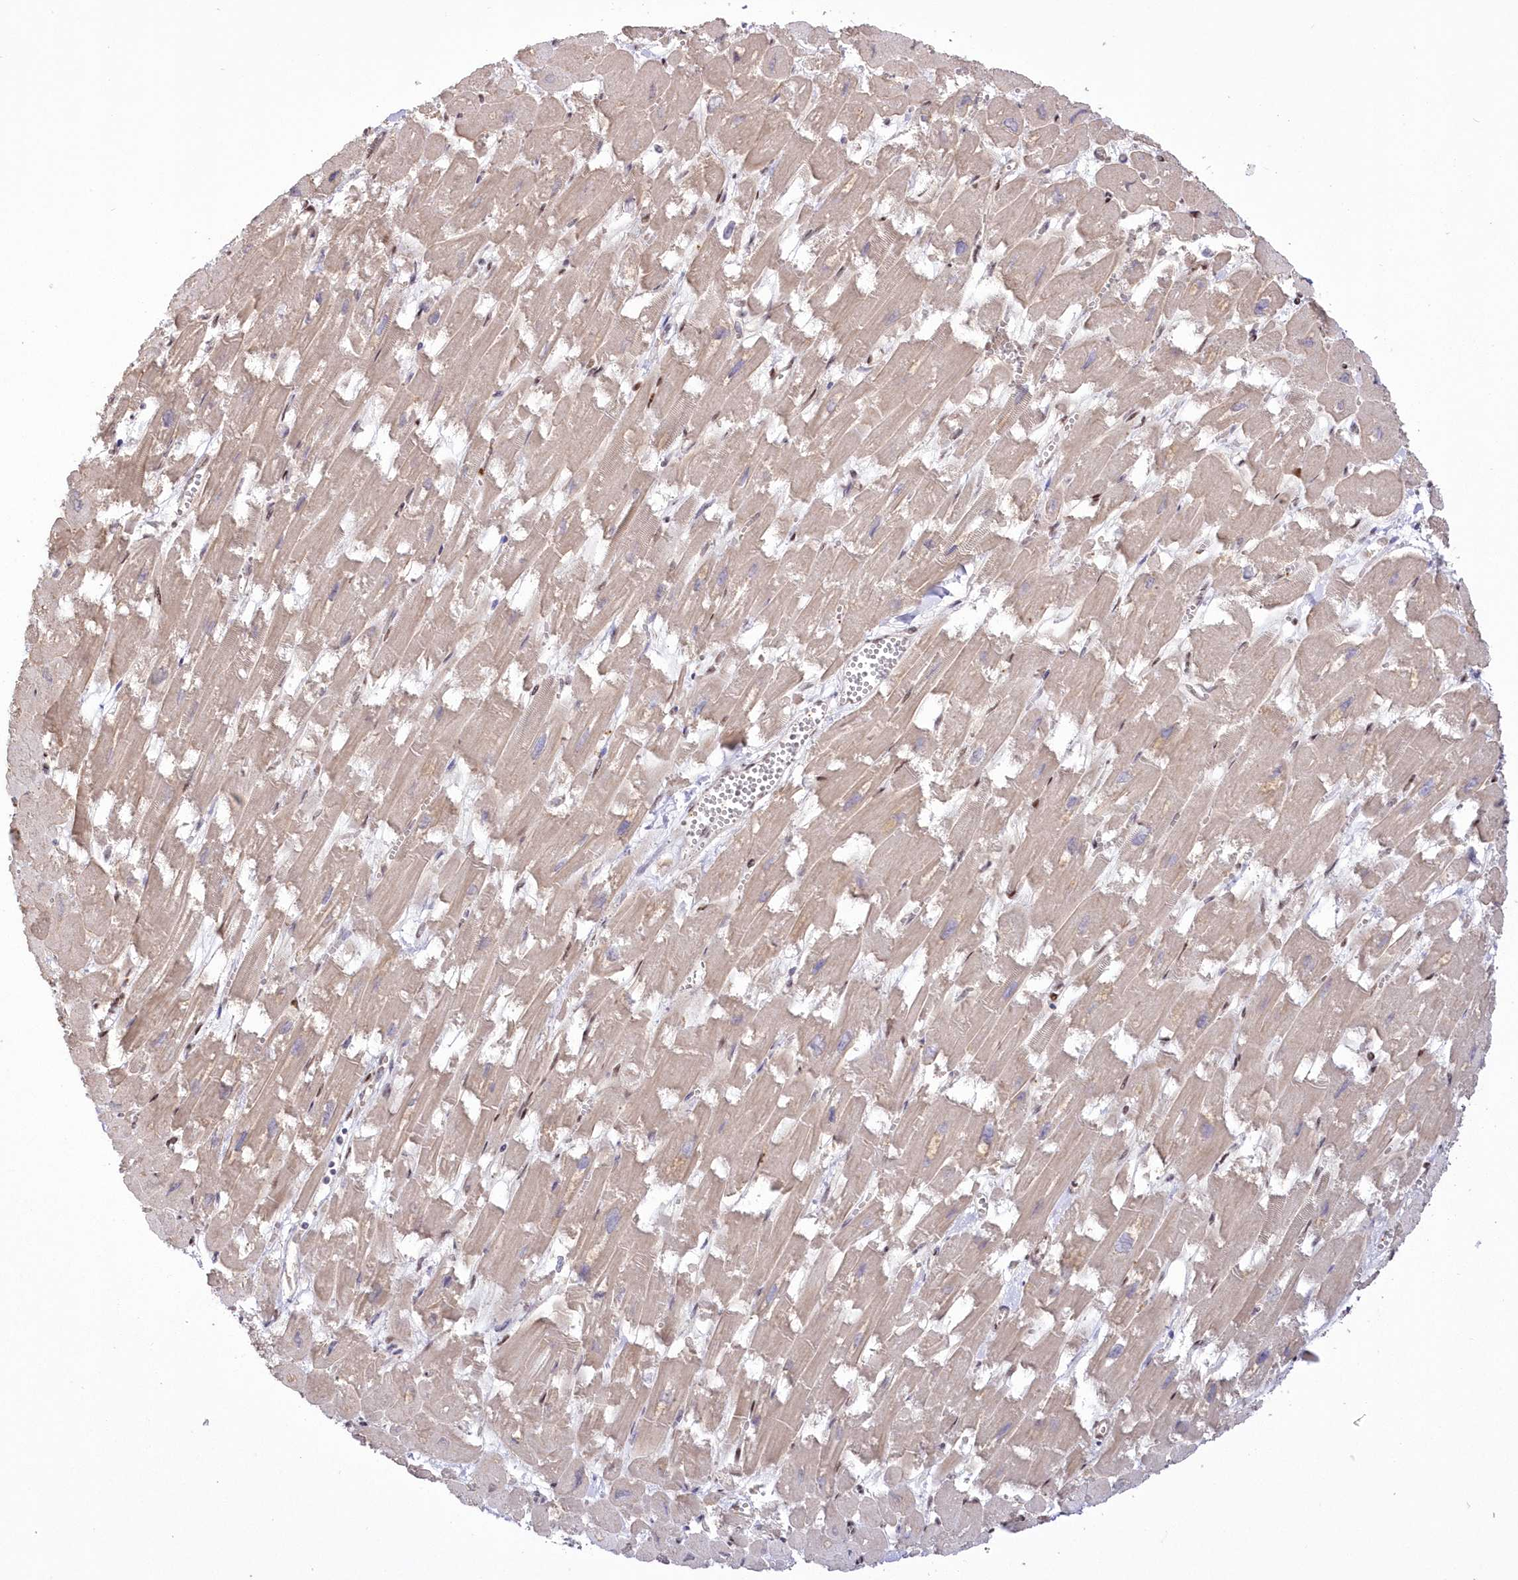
{"staining": {"intensity": "weak", "quantity": ">75%", "location": "cytoplasmic/membranous"}, "tissue": "heart muscle", "cell_type": "Cardiomyocytes", "image_type": "normal", "snomed": [{"axis": "morphology", "description": "Normal tissue, NOS"}, {"axis": "topography", "description": "Heart"}], "caption": "Brown immunohistochemical staining in normal human heart muscle demonstrates weak cytoplasmic/membranous staining in about >75% of cardiomyocytes. (DAB = brown stain, brightfield microscopy at high magnification).", "gene": "WBP1L", "patient": {"sex": "male", "age": 54}}